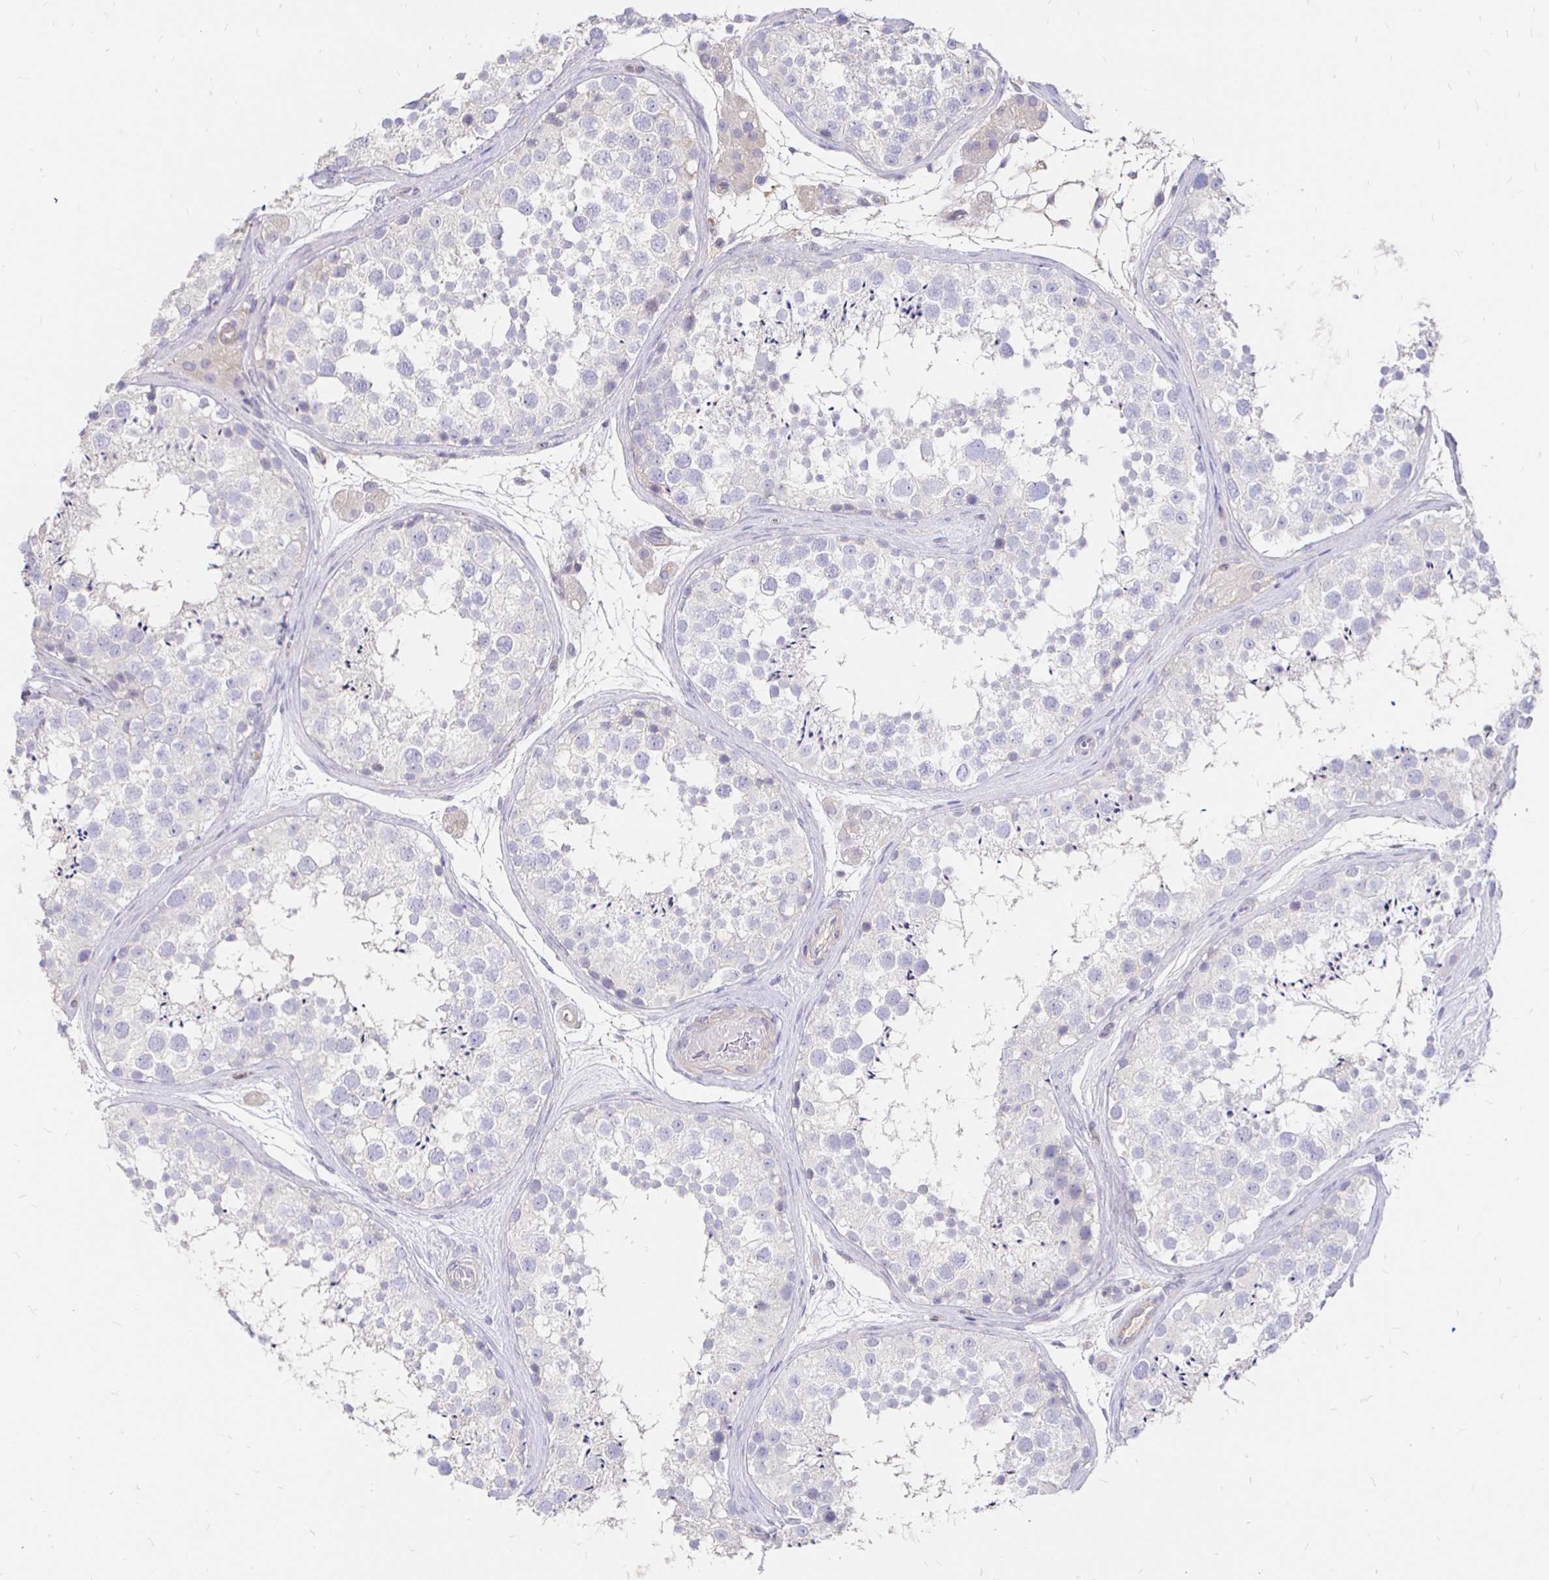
{"staining": {"intensity": "negative", "quantity": "none", "location": "none"}, "tissue": "testis", "cell_type": "Cells in seminiferous ducts", "image_type": "normal", "snomed": [{"axis": "morphology", "description": "Normal tissue, NOS"}, {"axis": "topography", "description": "Testis"}], "caption": "Immunohistochemistry (IHC) image of normal testis stained for a protein (brown), which demonstrates no expression in cells in seminiferous ducts. (DAB (3,3'-diaminobenzidine) immunohistochemistry, high magnification).", "gene": "PALM2AKAP2", "patient": {"sex": "male", "age": 41}}